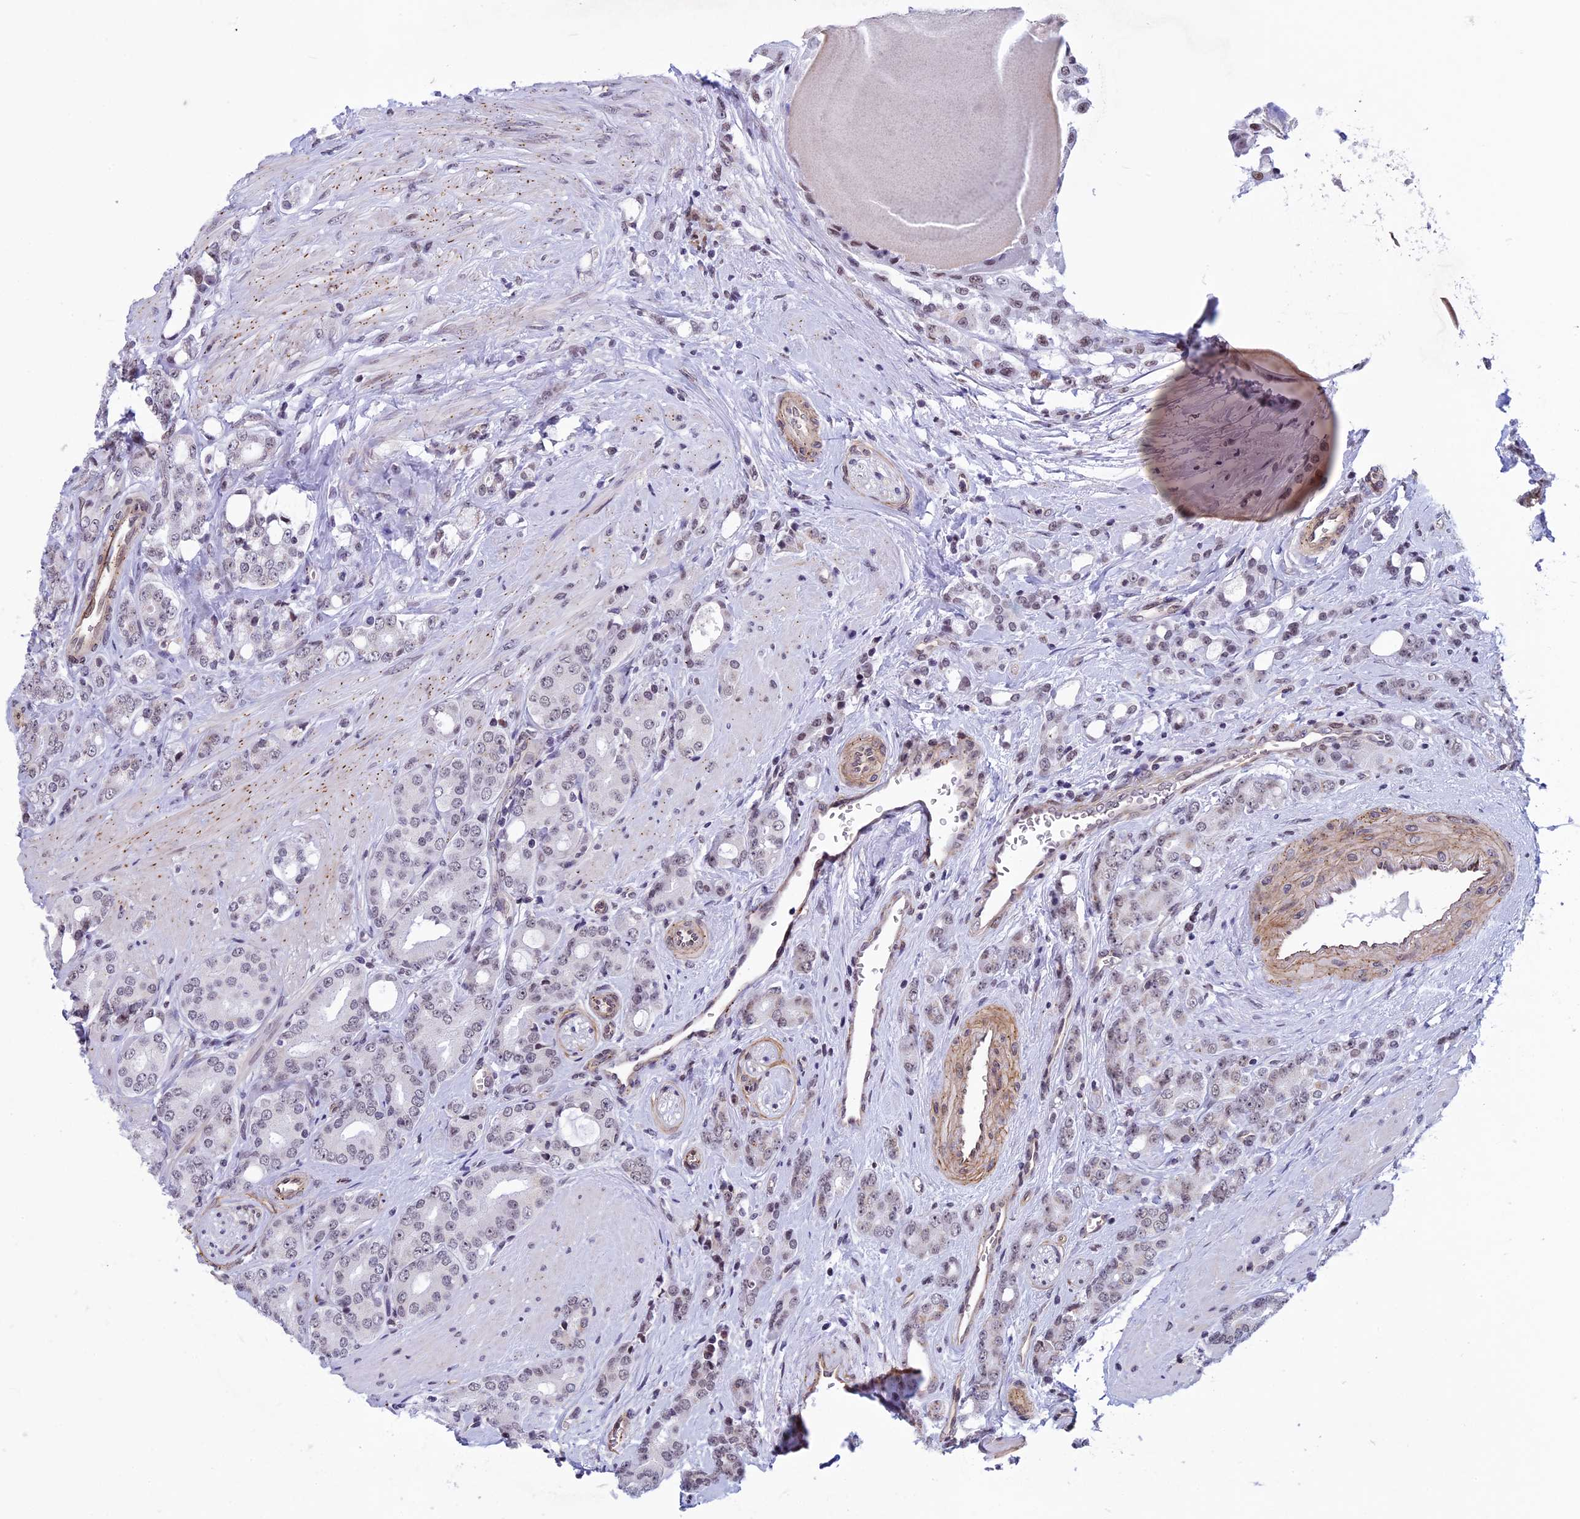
{"staining": {"intensity": "weak", "quantity": "25%-75%", "location": "nuclear"}, "tissue": "prostate cancer", "cell_type": "Tumor cells", "image_type": "cancer", "snomed": [{"axis": "morphology", "description": "Adenocarcinoma, High grade"}, {"axis": "topography", "description": "Prostate"}], "caption": "Weak nuclear protein positivity is present in approximately 25%-75% of tumor cells in adenocarcinoma (high-grade) (prostate).", "gene": "NIPBL", "patient": {"sex": "male", "age": 62}}